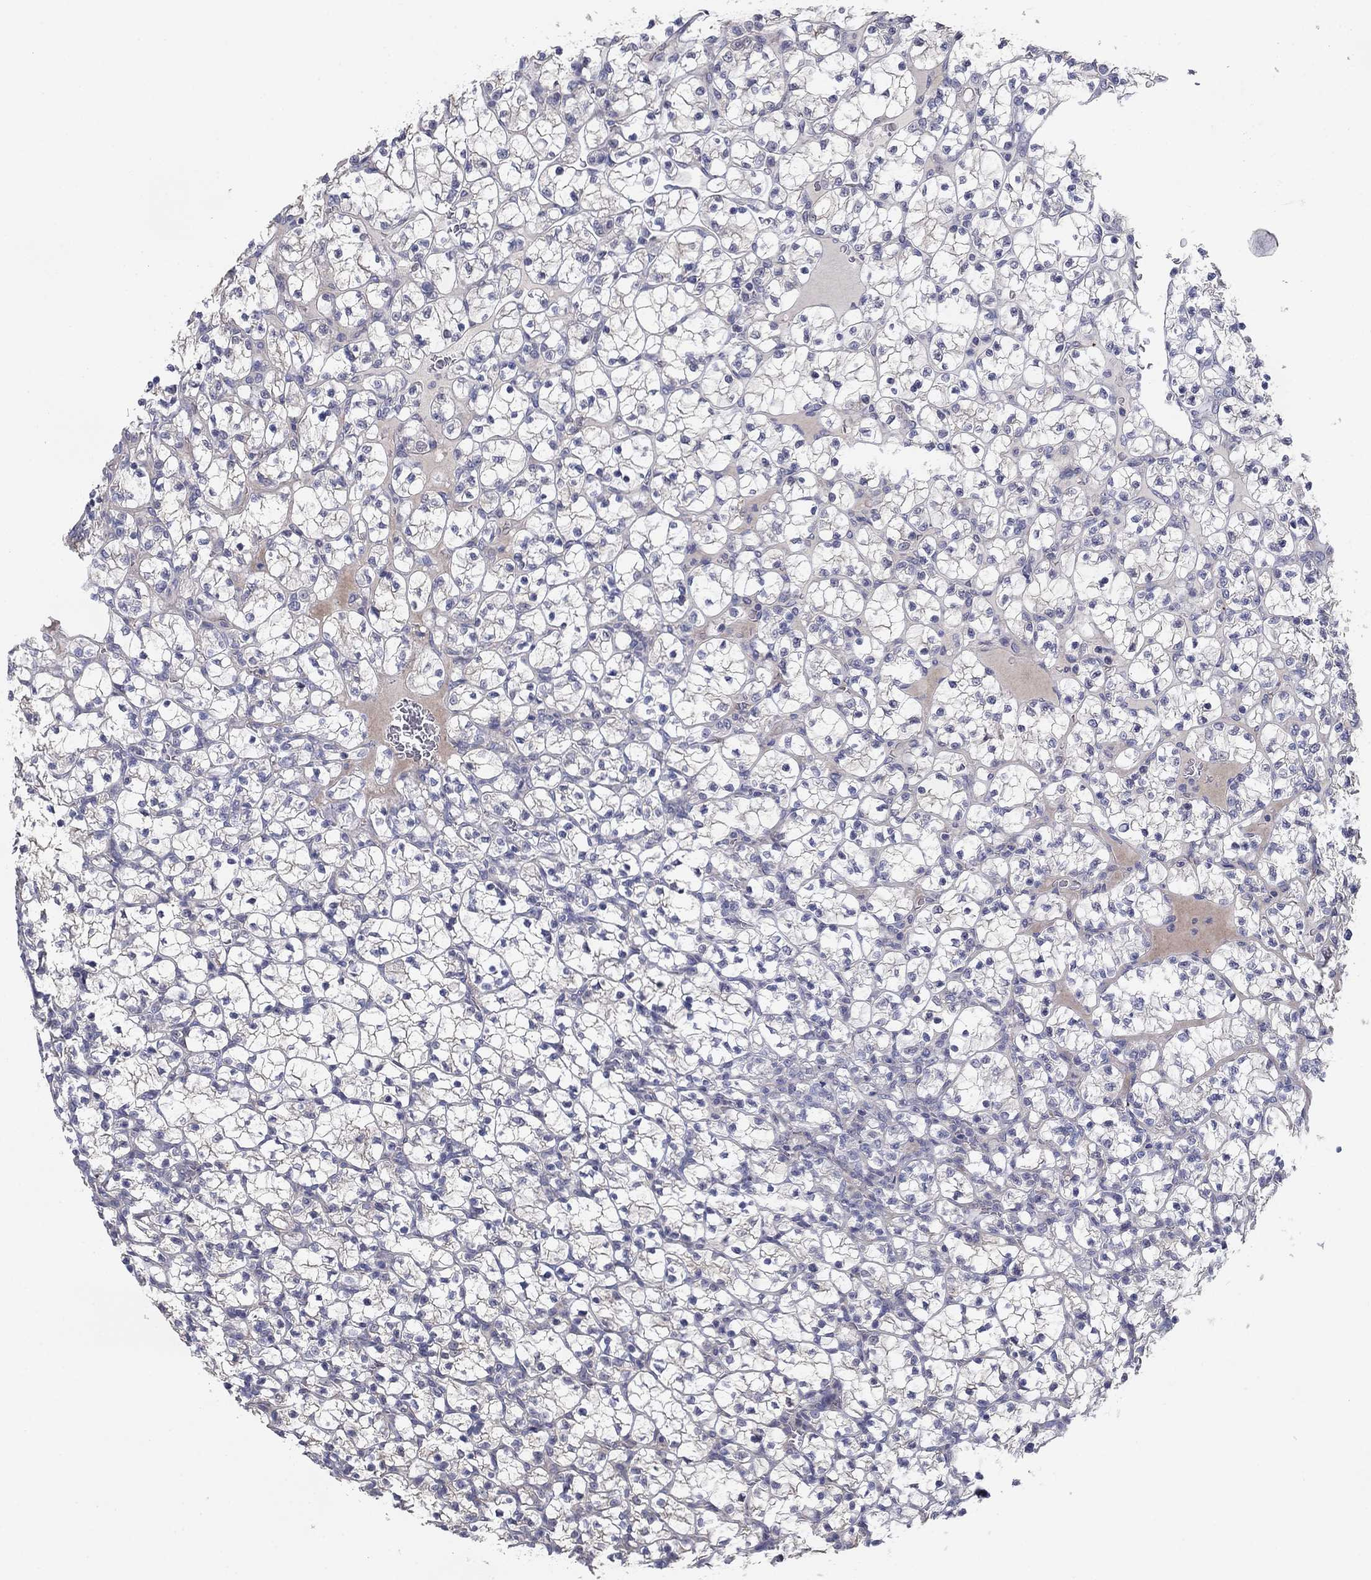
{"staining": {"intensity": "negative", "quantity": "none", "location": "none"}, "tissue": "renal cancer", "cell_type": "Tumor cells", "image_type": "cancer", "snomed": [{"axis": "morphology", "description": "Adenocarcinoma, NOS"}, {"axis": "topography", "description": "Kidney"}], "caption": "Immunohistochemical staining of renal cancer (adenocarcinoma) exhibits no significant positivity in tumor cells. The staining was performed using DAB (3,3'-diaminobenzidine) to visualize the protein expression in brown, while the nuclei were stained in blue with hematoxylin (Magnification: 20x).", "gene": "GRK7", "patient": {"sex": "female", "age": 89}}